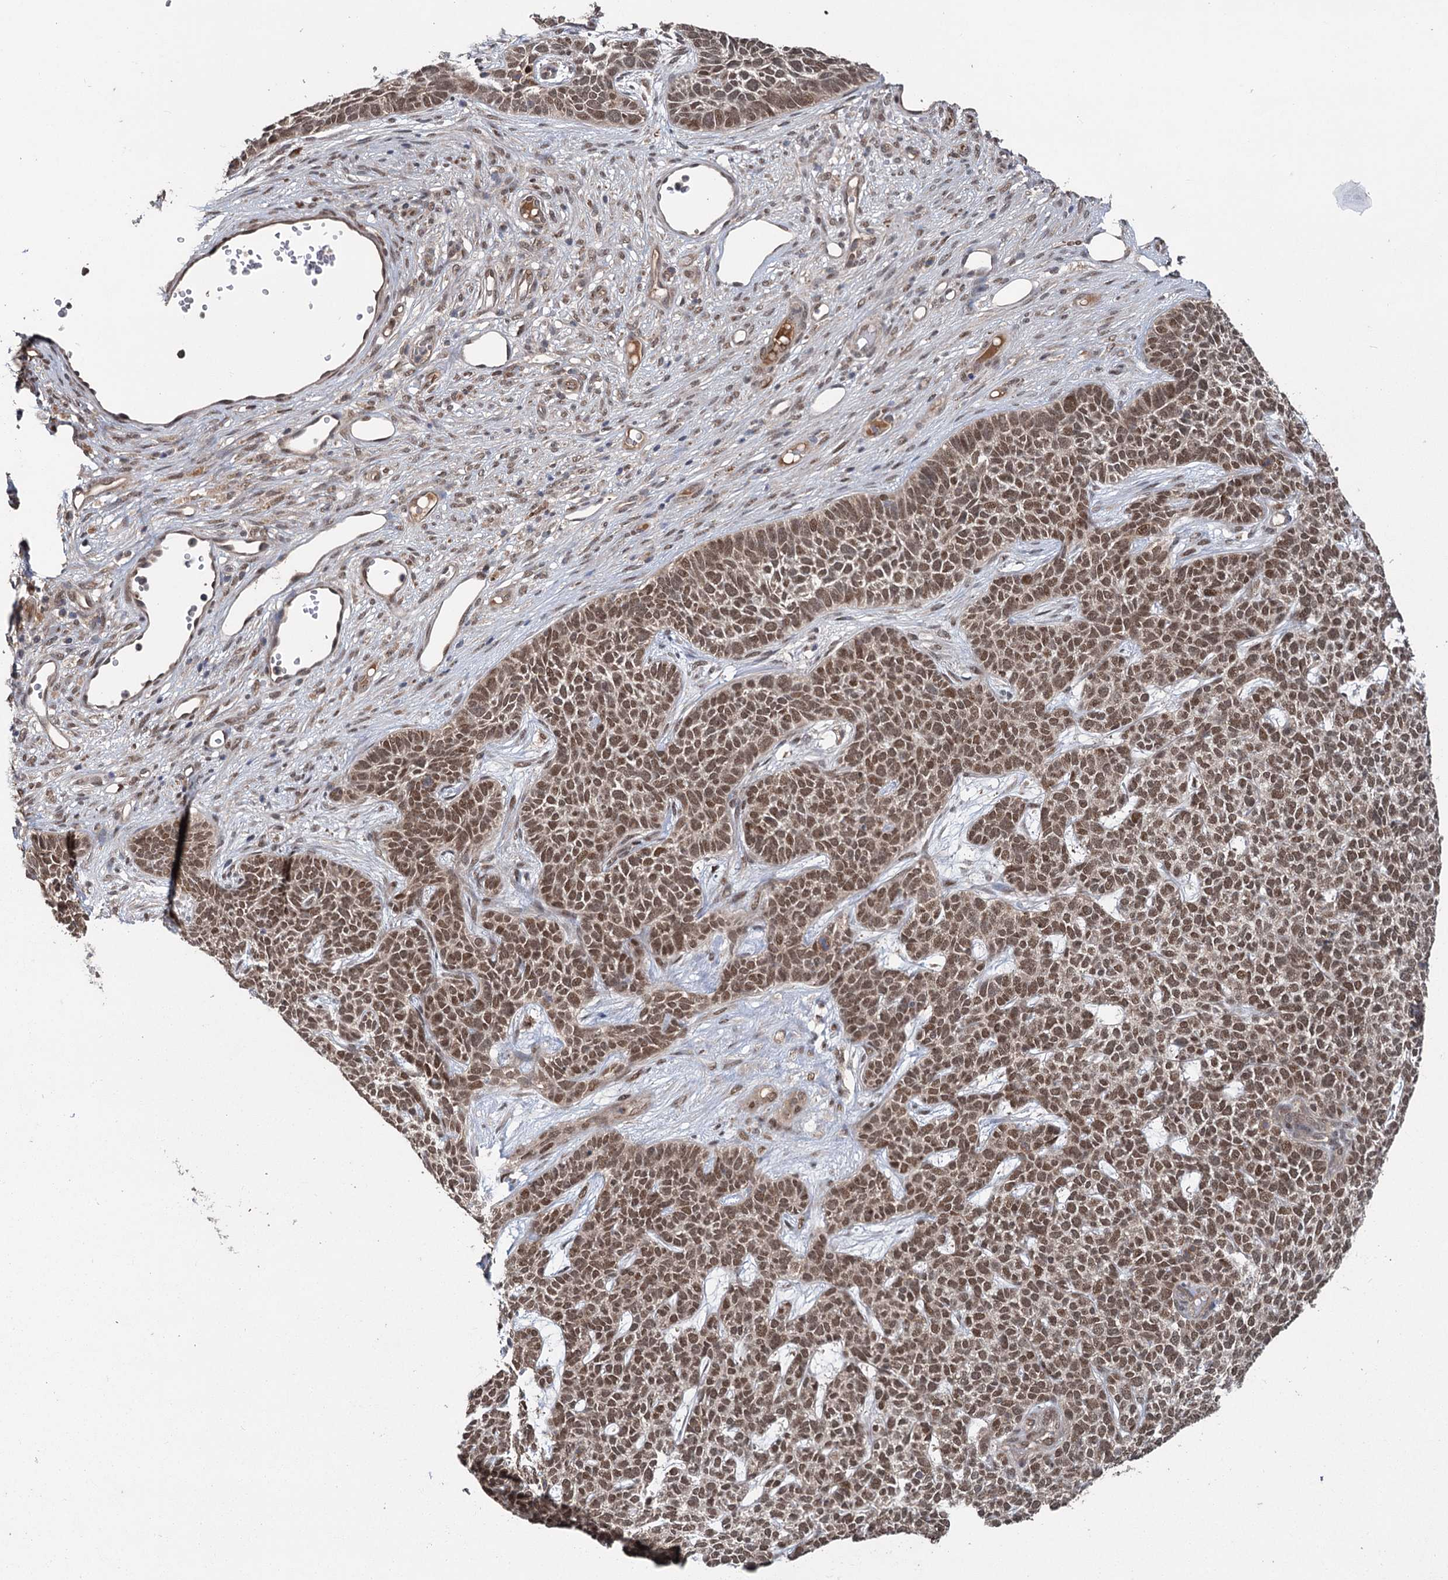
{"staining": {"intensity": "moderate", "quantity": ">75%", "location": "nuclear"}, "tissue": "skin cancer", "cell_type": "Tumor cells", "image_type": "cancer", "snomed": [{"axis": "morphology", "description": "Basal cell carcinoma"}, {"axis": "topography", "description": "Skin"}], "caption": "An image showing moderate nuclear staining in about >75% of tumor cells in skin cancer (basal cell carcinoma), as visualized by brown immunohistochemical staining.", "gene": "MYG1", "patient": {"sex": "female", "age": 84}}